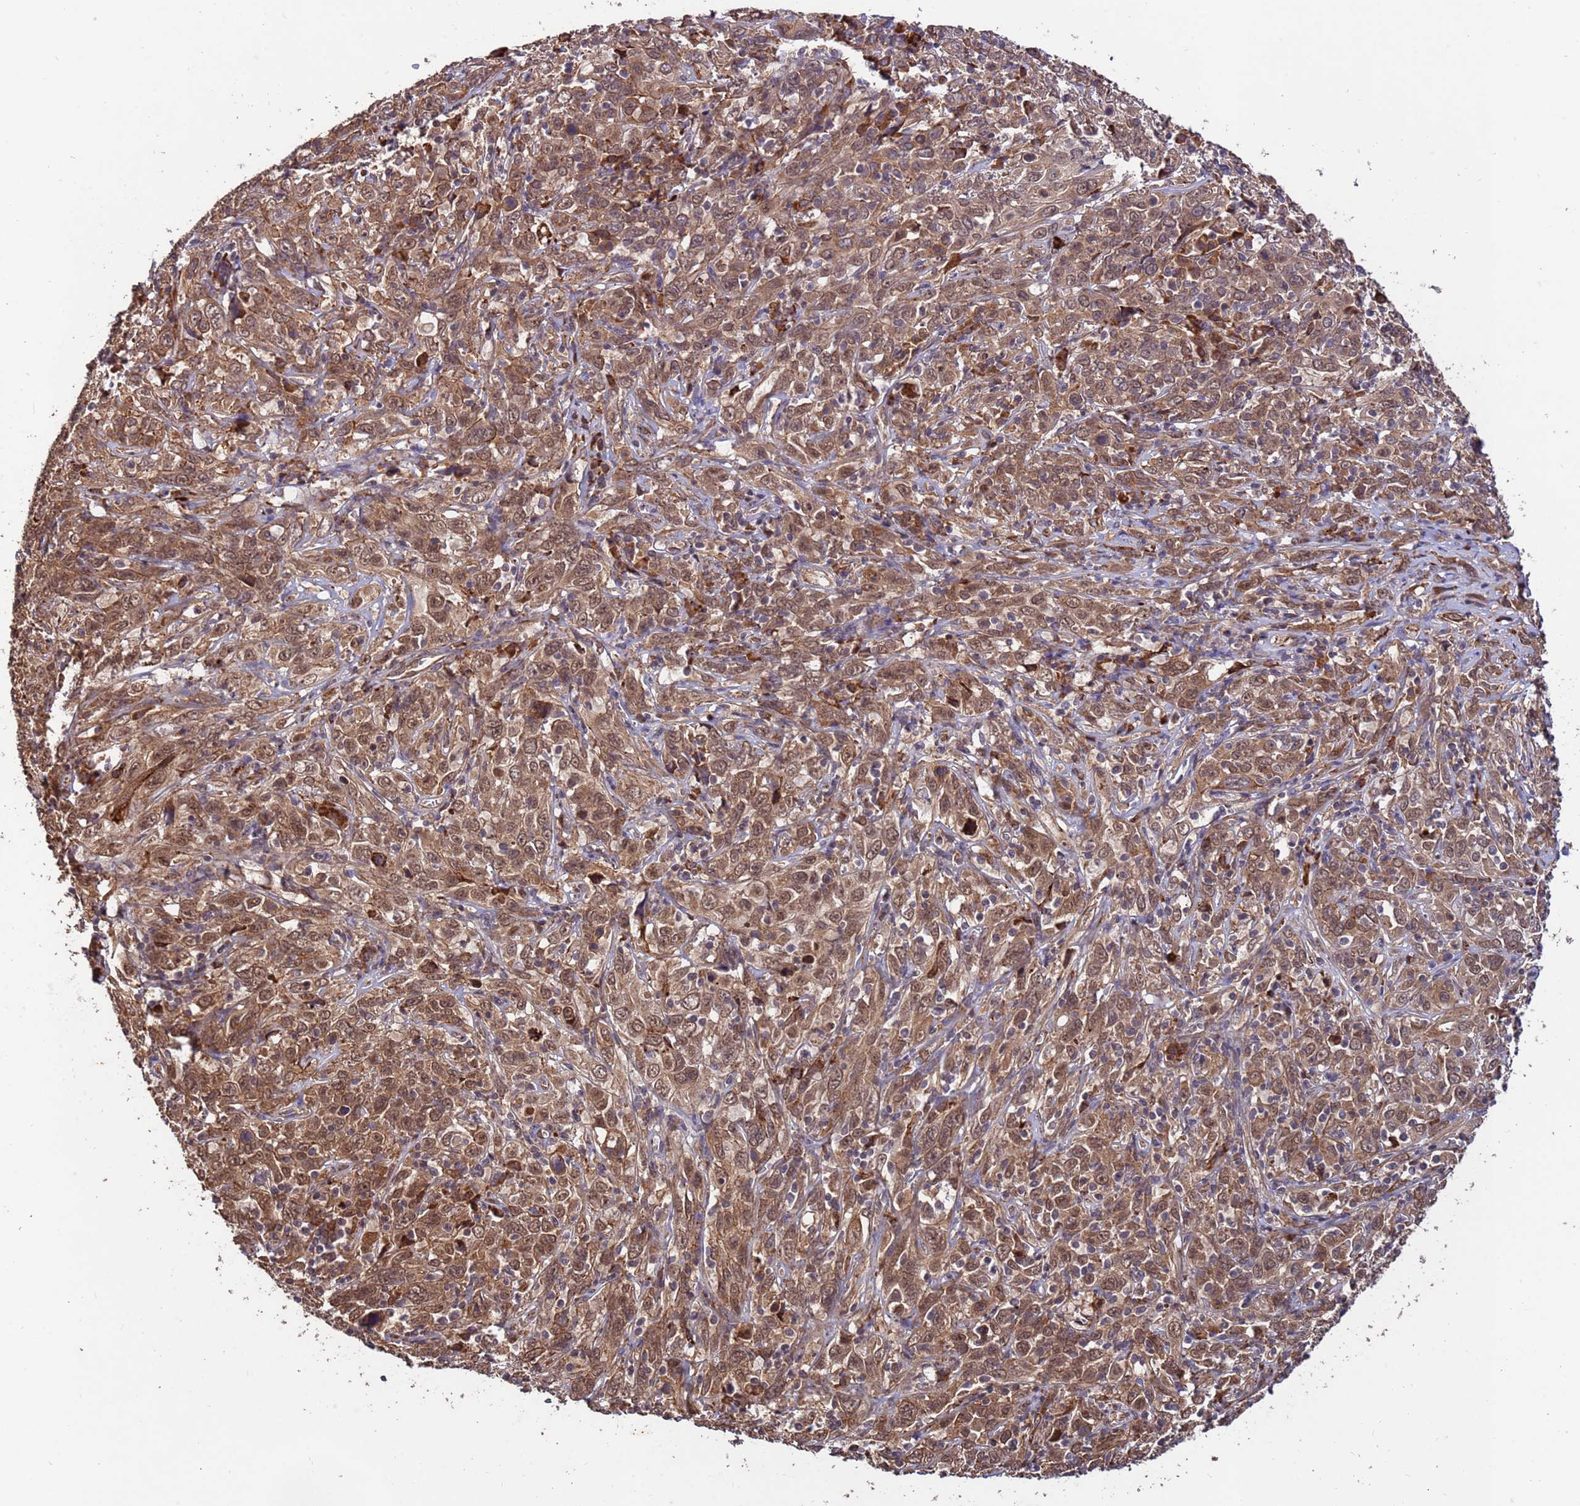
{"staining": {"intensity": "moderate", "quantity": ">75%", "location": "cytoplasmic/membranous,nuclear"}, "tissue": "cervical cancer", "cell_type": "Tumor cells", "image_type": "cancer", "snomed": [{"axis": "morphology", "description": "Squamous cell carcinoma, NOS"}, {"axis": "topography", "description": "Cervix"}], "caption": "Human cervical cancer stained with a brown dye displays moderate cytoplasmic/membranous and nuclear positive staining in about >75% of tumor cells.", "gene": "ZNF619", "patient": {"sex": "female", "age": 46}}